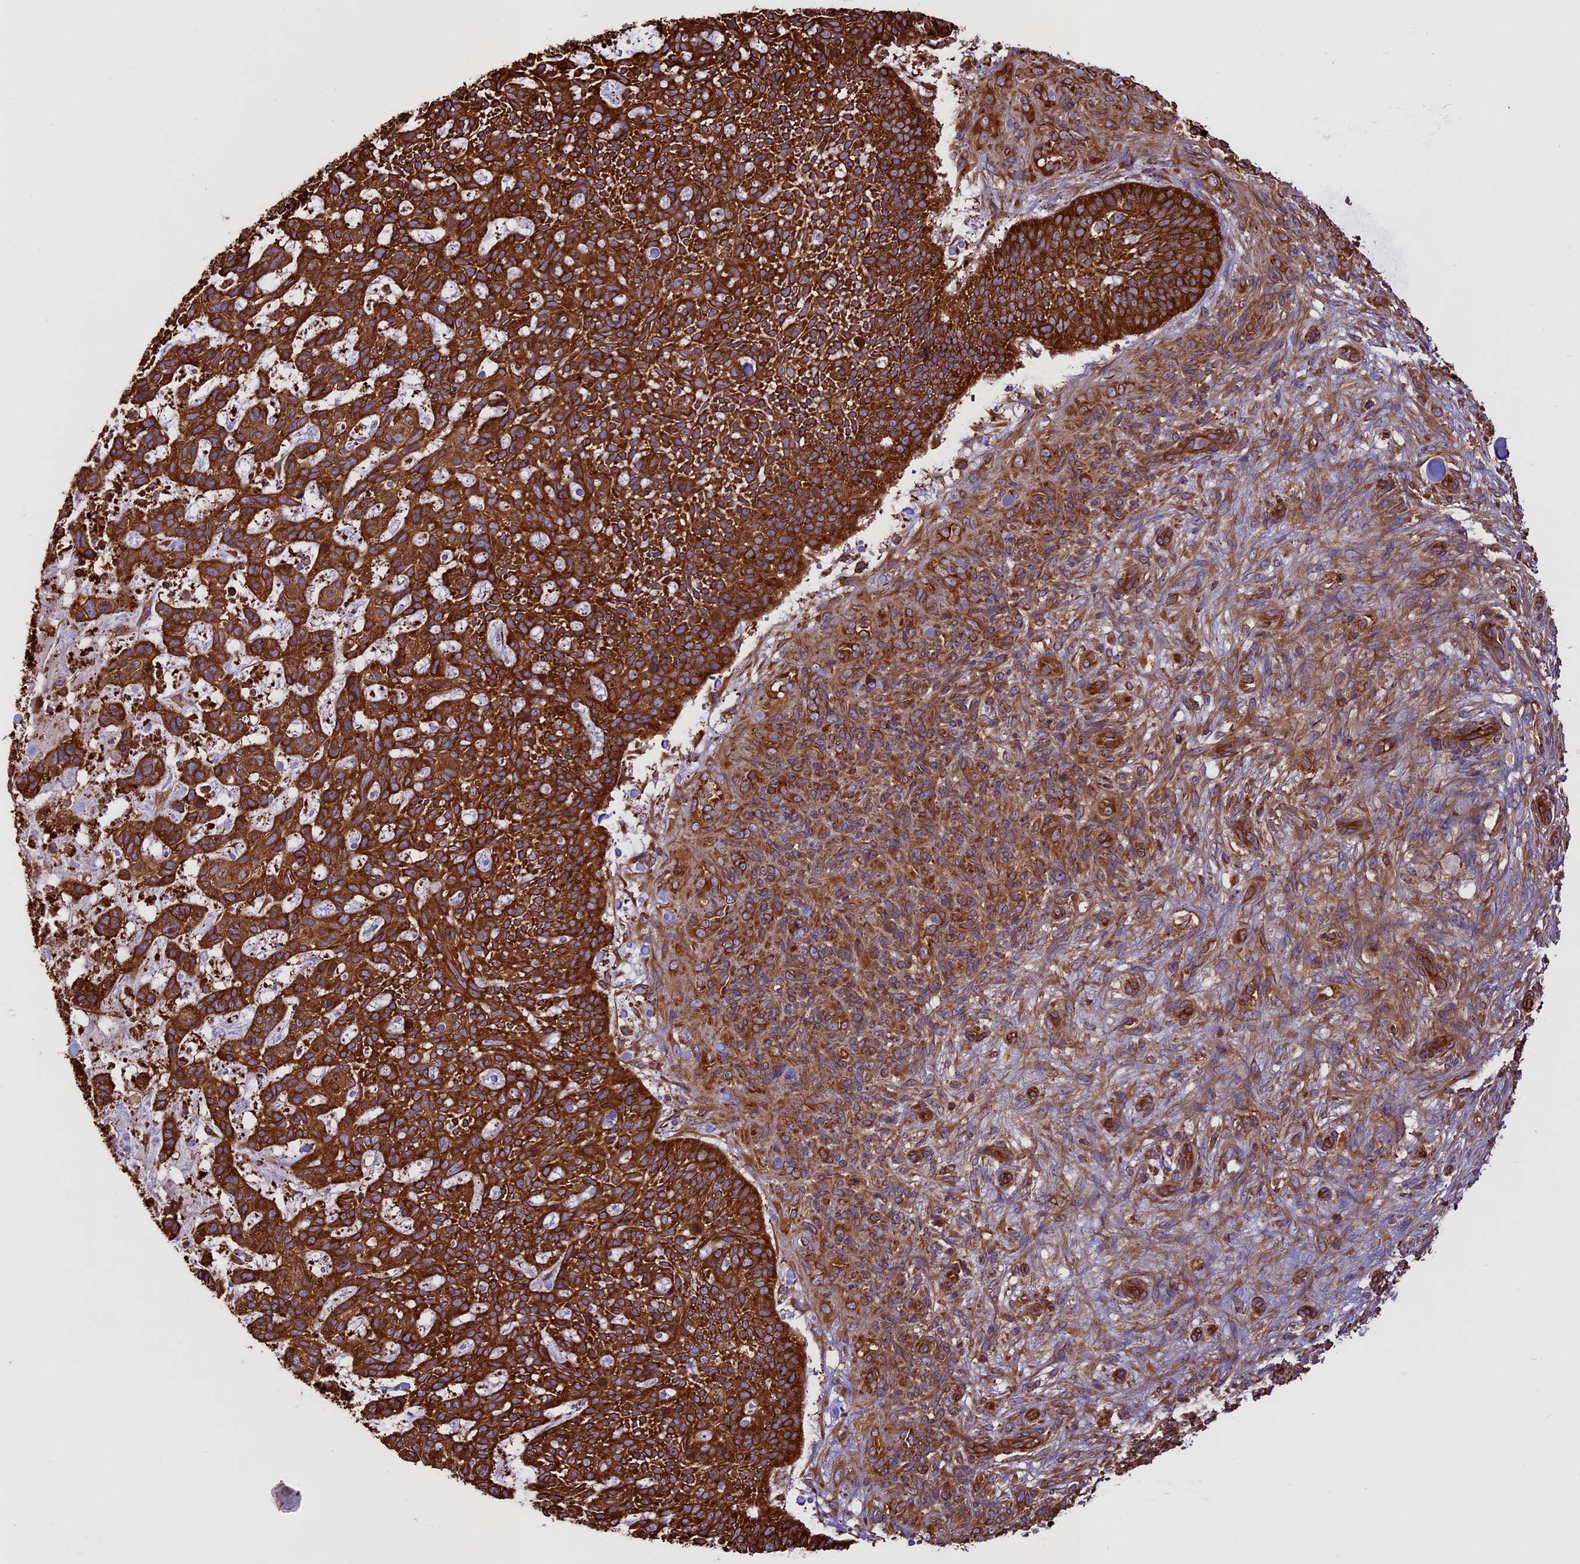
{"staining": {"intensity": "strong", "quantity": ">75%", "location": "cytoplasmic/membranous"}, "tissue": "skin cancer", "cell_type": "Tumor cells", "image_type": "cancer", "snomed": [{"axis": "morphology", "description": "Basal cell carcinoma"}, {"axis": "topography", "description": "Skin"}], "caption": "Approximately >75% of tumor cells in human skin cancer (basal cell carcinoma) demonstrate strong cytoplasmic/membranous protein expression as visualized by brown immunohistochemical staining.", "gene": "KARS1", "patient": {"sex": "male", "age": 88}}